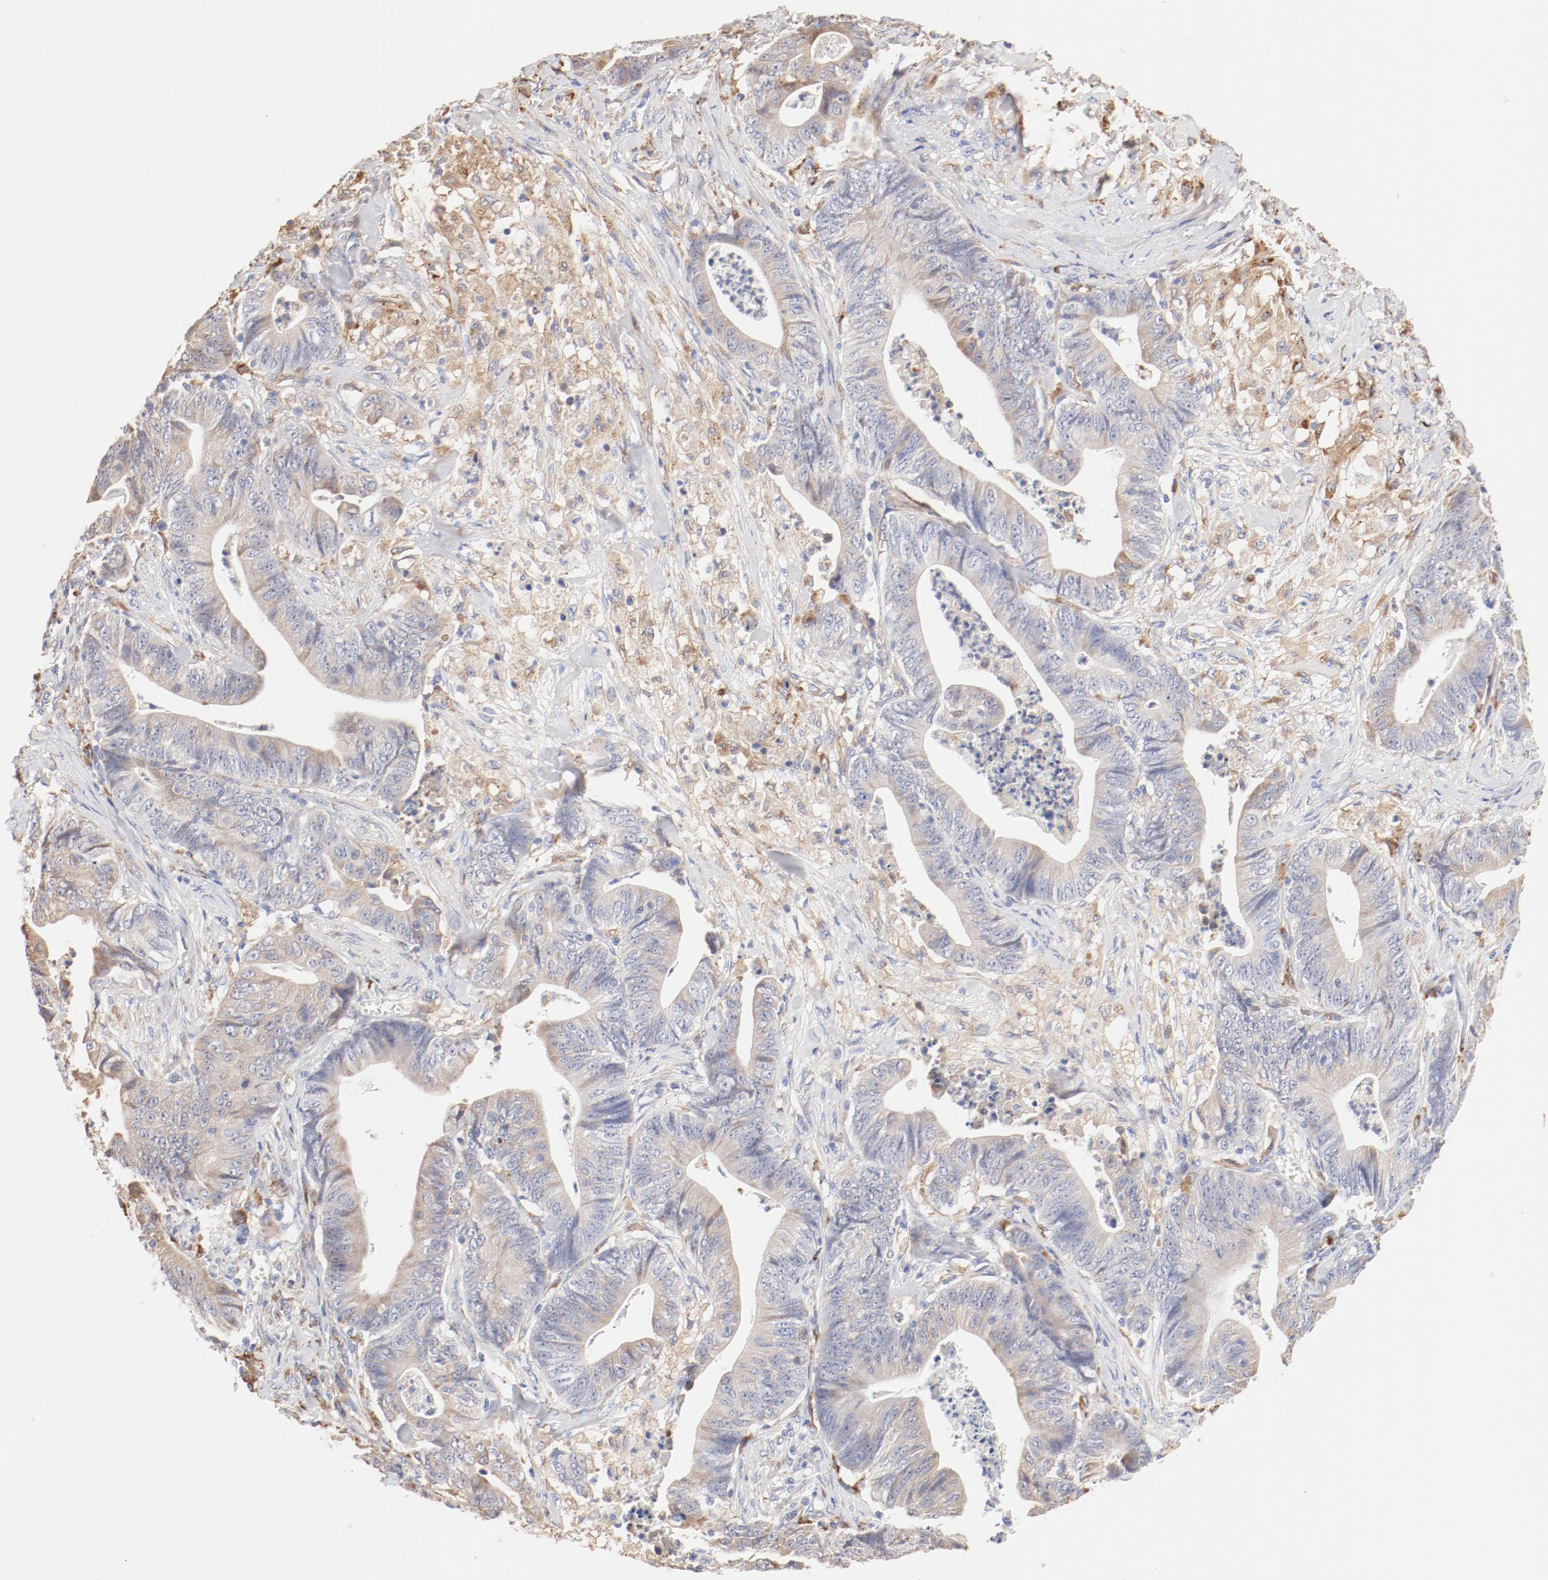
{"staining": {"intensity": "weak", "quantity": "25%-75%", "location": "cytoplasmic/membranous"}, "tissue": "stomach cancer", "cell_type": "Tumor cells", "image_type": "cancer", "snomed": [{"axis": "morphology", "description": "Adenocarcinoma, NOS"}, {"axis": "topography", "description": "Stomach, lower"}], "caption": "Immunohistochemical staining of human stomach cancer displays low levels of weak cytoplasmic/membranous expression in approximately 25%-75% of tumor cells.", "gene": "CTSH", "patient": {"sex": "female", "age": 86}}